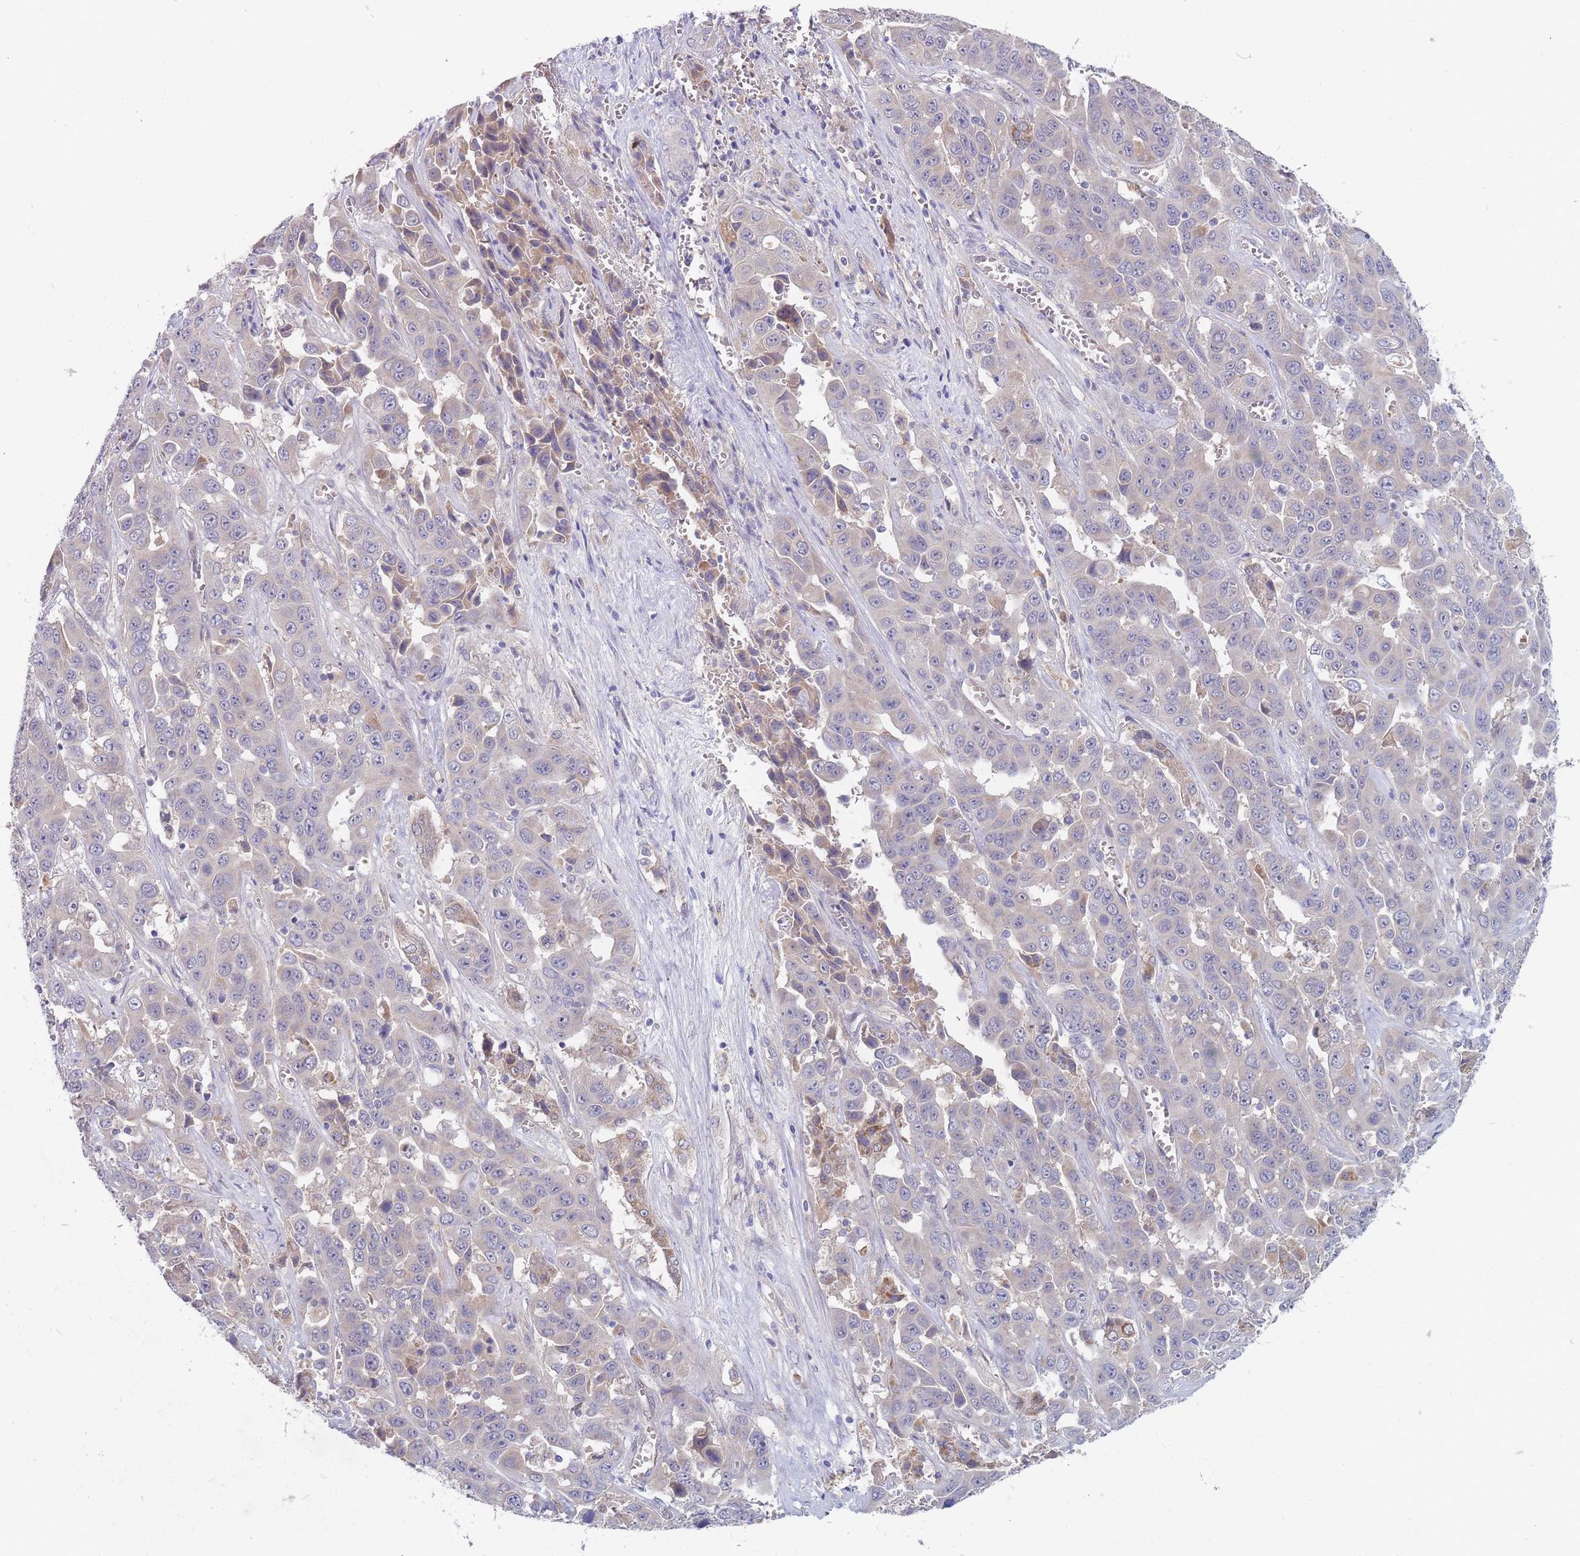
{"staining": {"intensity": "moderate", "quantity": "<25%", "location": "cytoplasmic/membranous"}, "tissue": "liver cancer", "cell_type": "Tumor cells", "image_type": "cancer", "snomed": [{"axis": "morphology", "description": "Cholangiocarcinoma"}, {"axis": "topography", "description": "Liver"}], "caption": "Protein staining displays moderate cytoplasmic/membranous expression in approximately <25% of tumor cells in liver cancer (cholangiocarcinoma). The protein is shown in brown color, while the nuclei are stained blue.", "gene": "NUB1", "patient": {"sex": "female", "age": 52}}